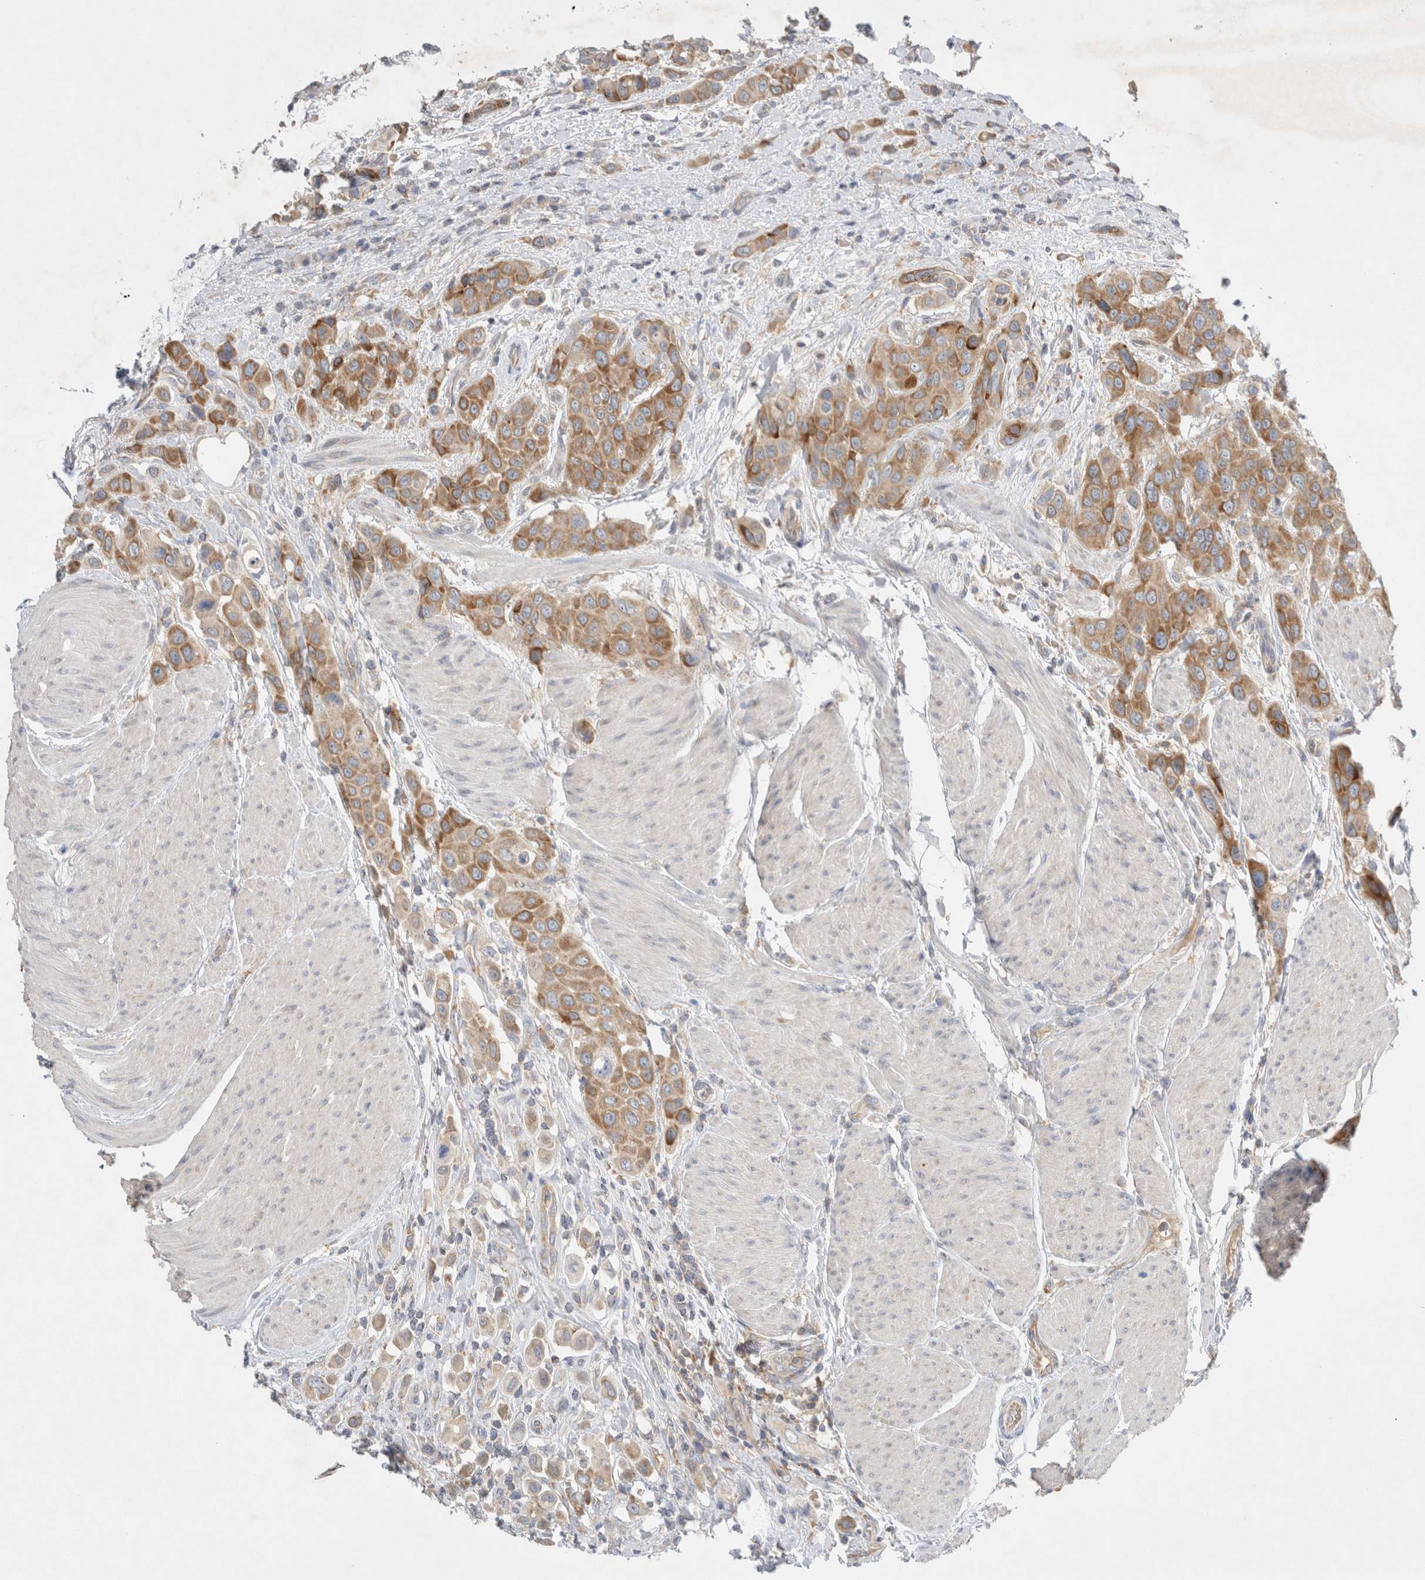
{"staining": {"intensity": "moderate", "quantity": ">75%", "location": "cytoplasmic/membranous"}, "tissue": "urothelial cancer", "cell_type": "Tumor cells", "image_type": "cancer", "snomed": [{"axis": "morphology", "description": "Urothelial carcinoma, High grade"}, {"axis": "topography", "description": "Urinary bladder"}], "caption": "Immunohistochemistry (IHC) (DAB) staining of human urothelial cancer shows moderate cytoplasmic/membranous protein staining in approximately >75% of tumor cells.", "gene": "ZNF23", "patient": {"sex": "male", "age": 50}}